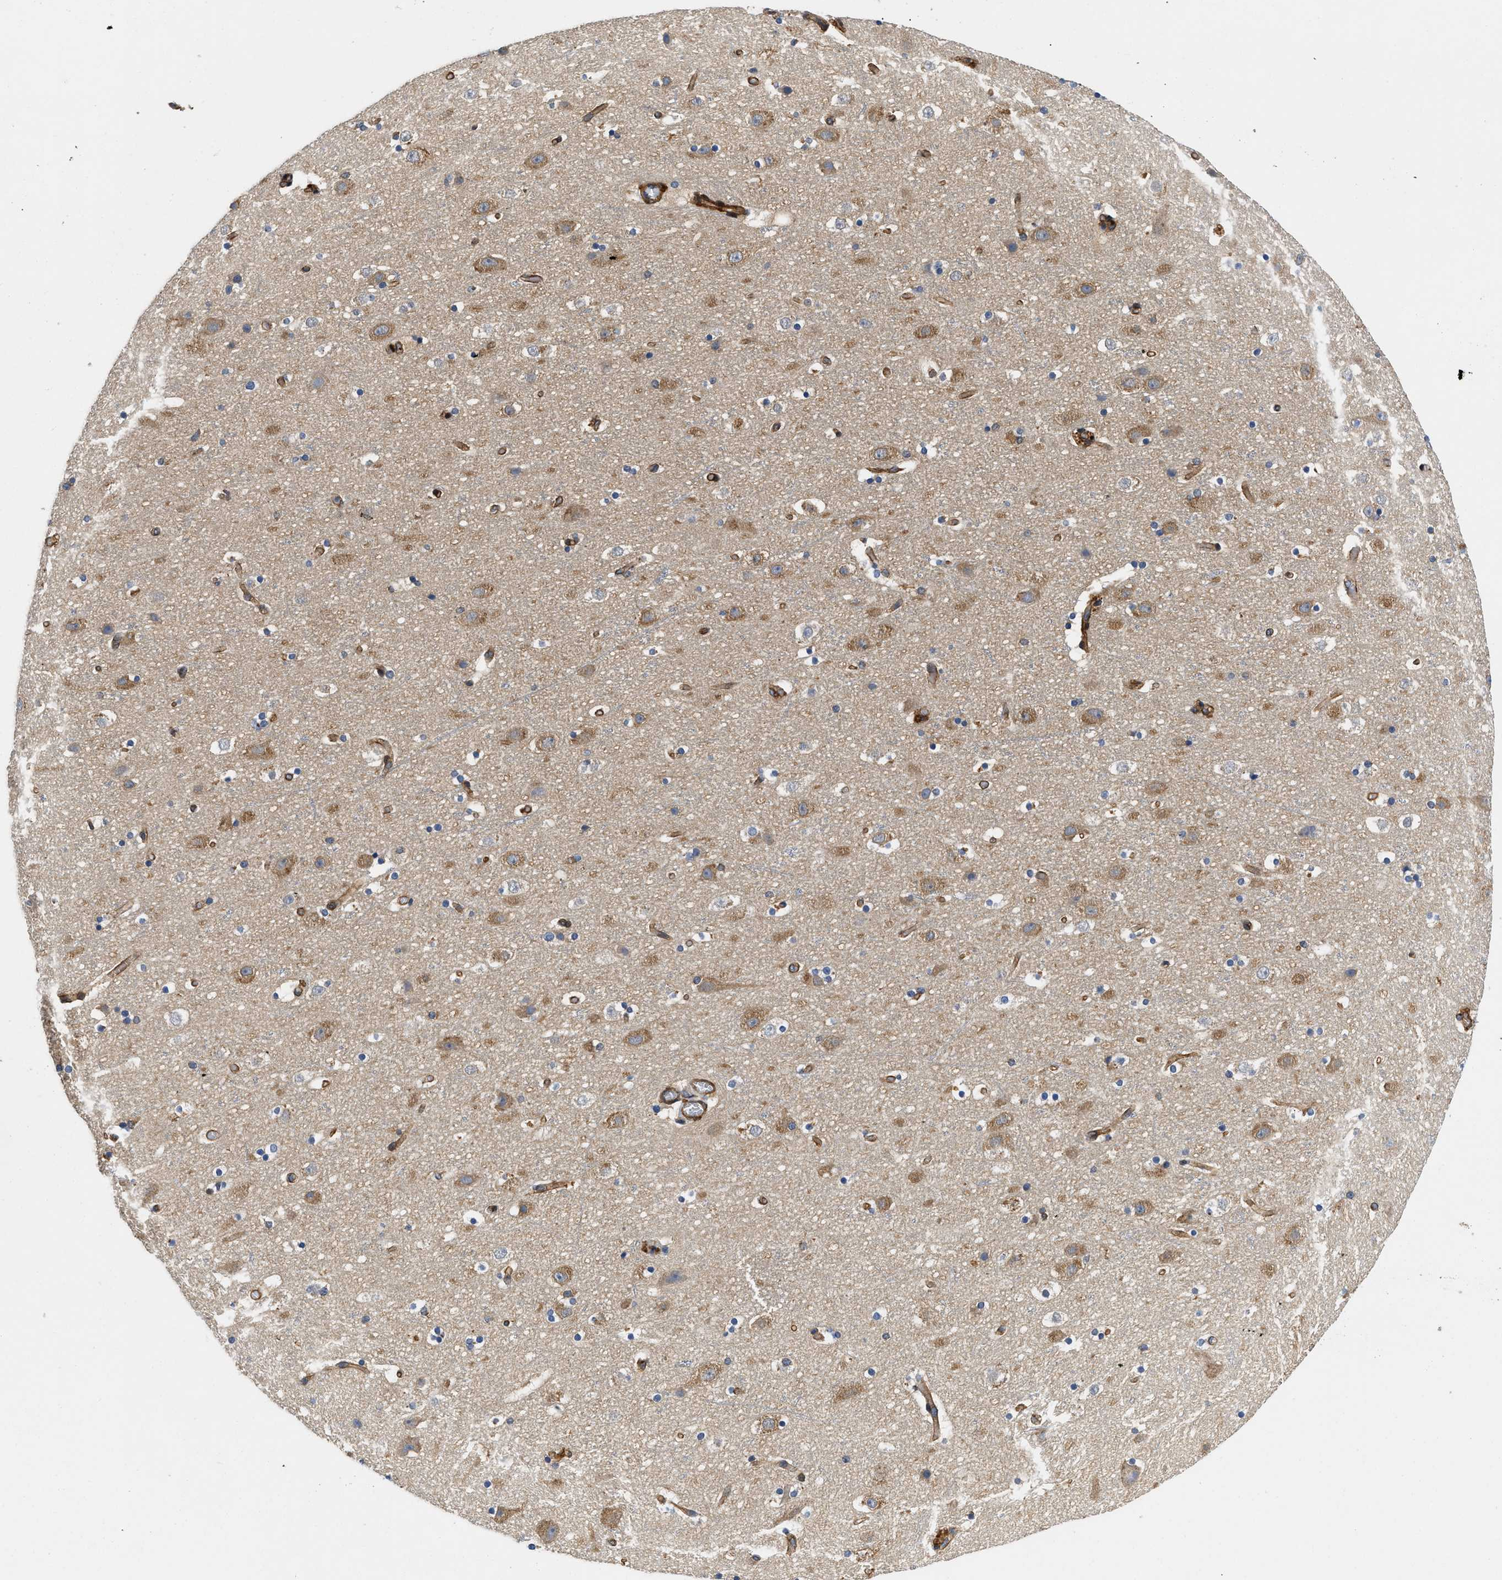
{"staining": {"intensity": "strong", "quantity": ">75%", "location": "cytoplasmic/membranous"}, "tissue": "cerebral cortex", "cell_type": "Endothelial cells", "image_type": "normal", "snomed": [{"axis": "morphology", "description": "Normal tissue, NOS"}, {"axis": "topography", "description": "Cerebral cortex"}], "caption": "Immunohistochemistry of benign human cerebral cortex shows high levels of strong cytoplasmic/membranous staining in about >75% of endothelial cells. The protein of interest is shown in brown color, while the nuclei are stained blue.", "gene": "RAPH1", "patient": {"sex": "male", "age": 45}}